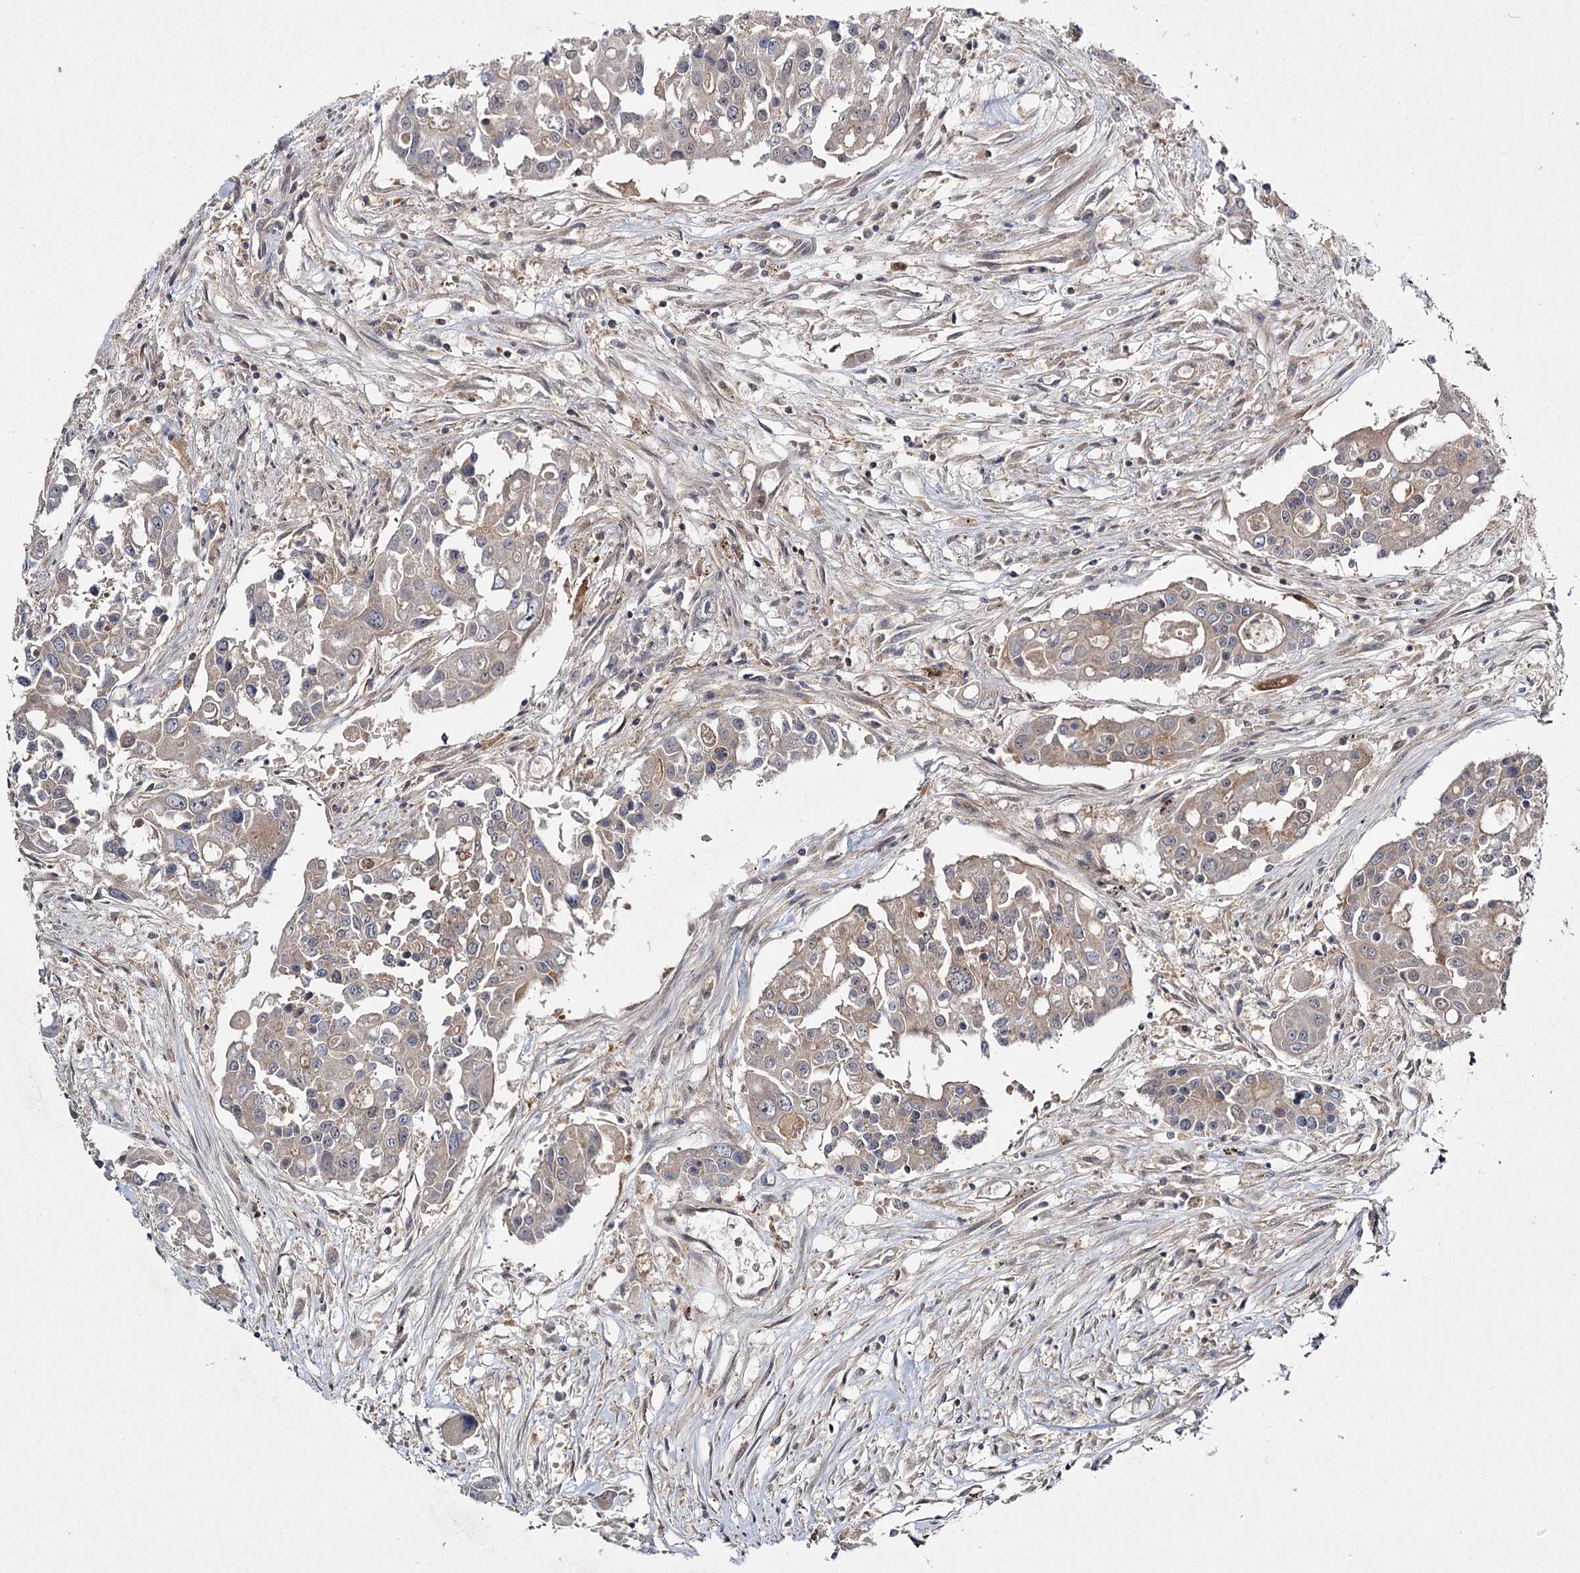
{"staining": {"intensity": "negative", "quantity": "none", "location": "none"}, "tissue": "colorectal cancer", "cell_type": "Tumor cells", "image_type": "cancer", "snomed": [{"axis": "morphology", "description": "Adenocarcinoma, NOS"}, {"axis": "topography", "description": "Colon"}], "caption": "Tumor cells show no significant expression in adenocarcinoma (colorectal).", "gene": "WDR44", "patient": {"sex": "male", "age": 77}}